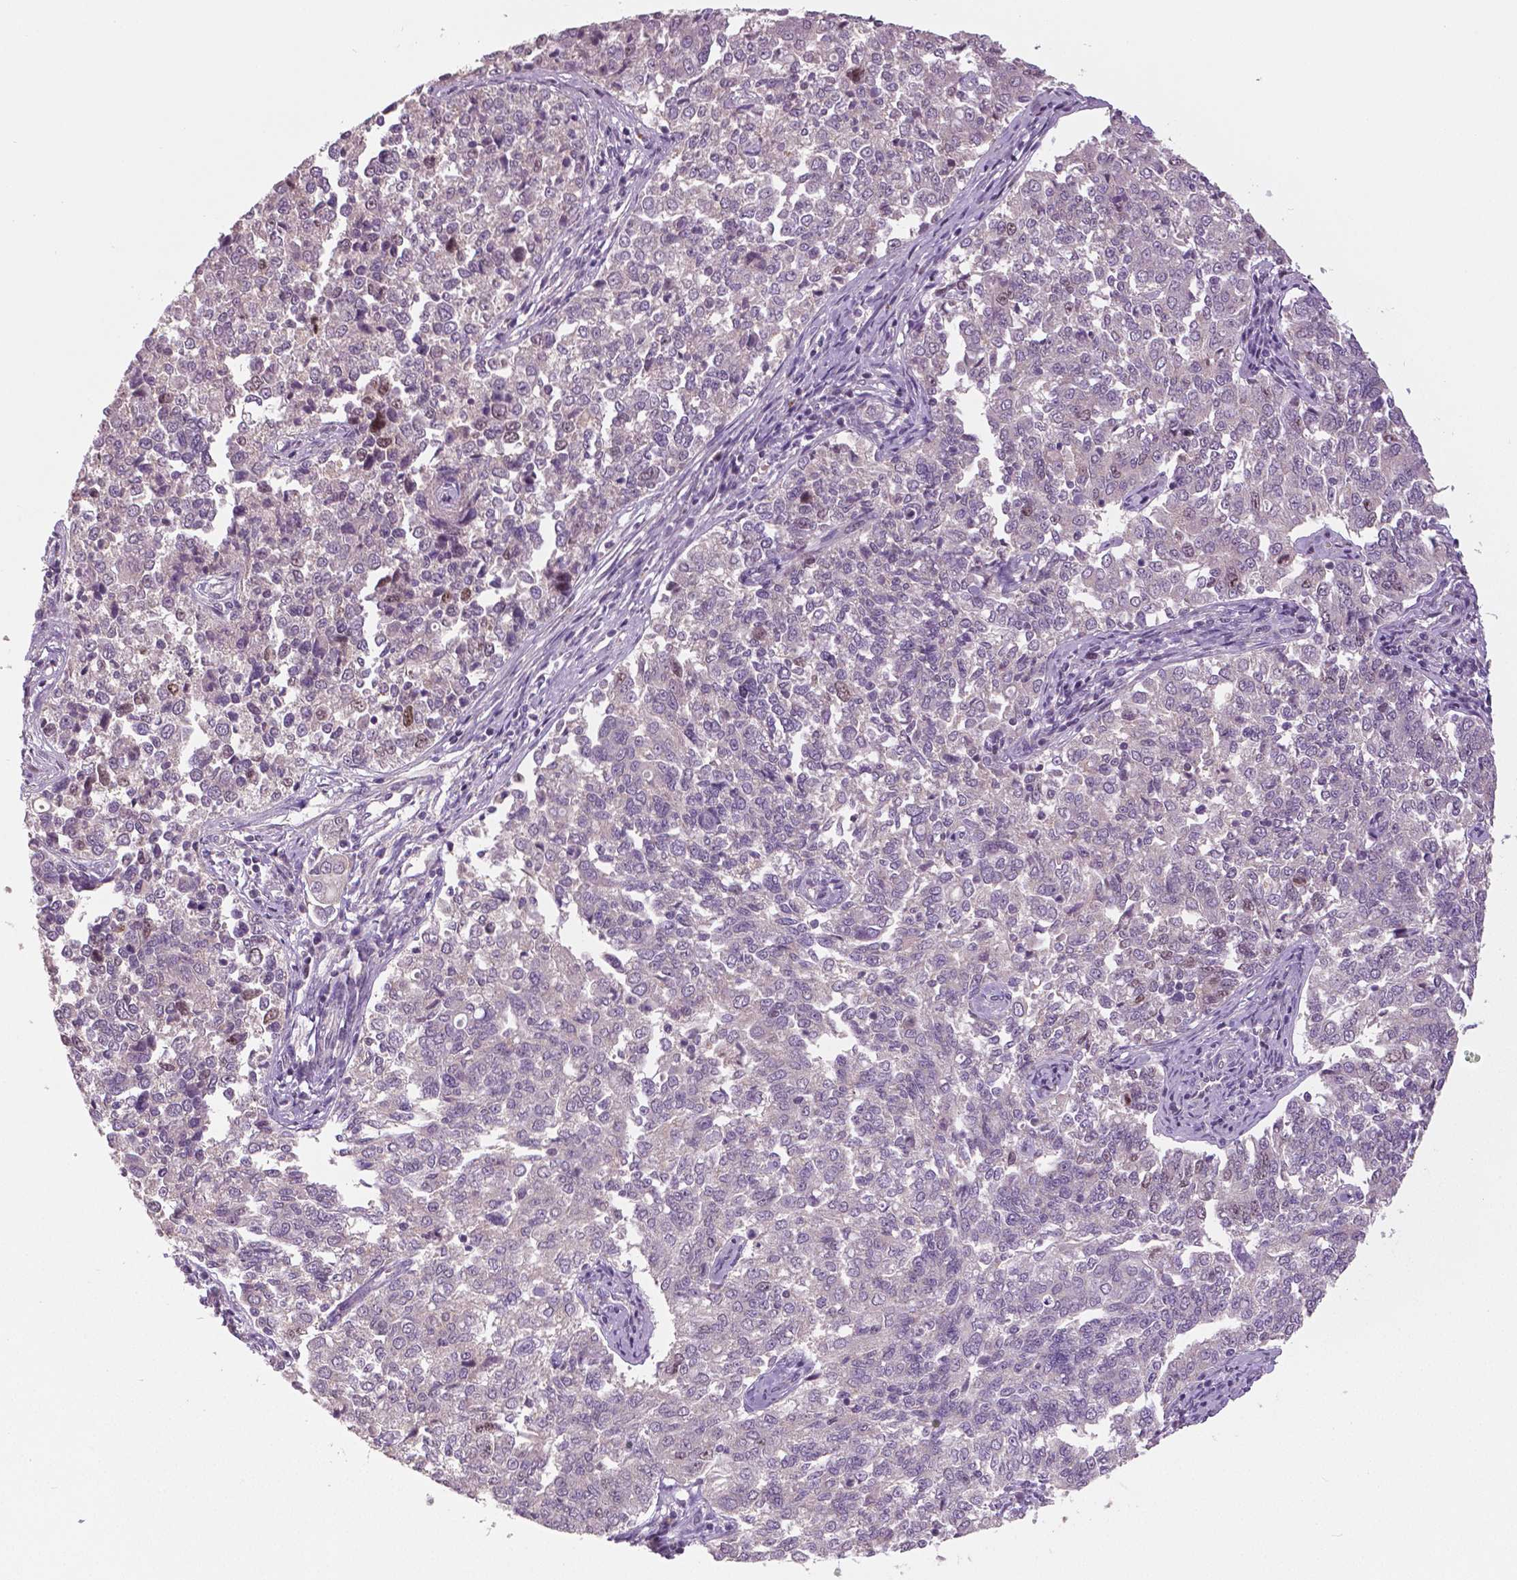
{"staining": {"intensity": "moderate", "quantity": "<25%", "location": "nuclear"}, "tissue": "endometrial cancer", "cell_type": "Tumor cells", "image_type": "cancer", "snomed": [{"axis": "morphology", "description": "Adenocarcinoma, NOS"}, {"axis": "topography", "description": "Endometrium"}], "caption": "A micrograph of endometrial cancer stained for a protein demonstrates moderate nuclear brown staining in tumor cells.", "gene": "MKI67", "patient": {"sex": "female", "age": 43}}